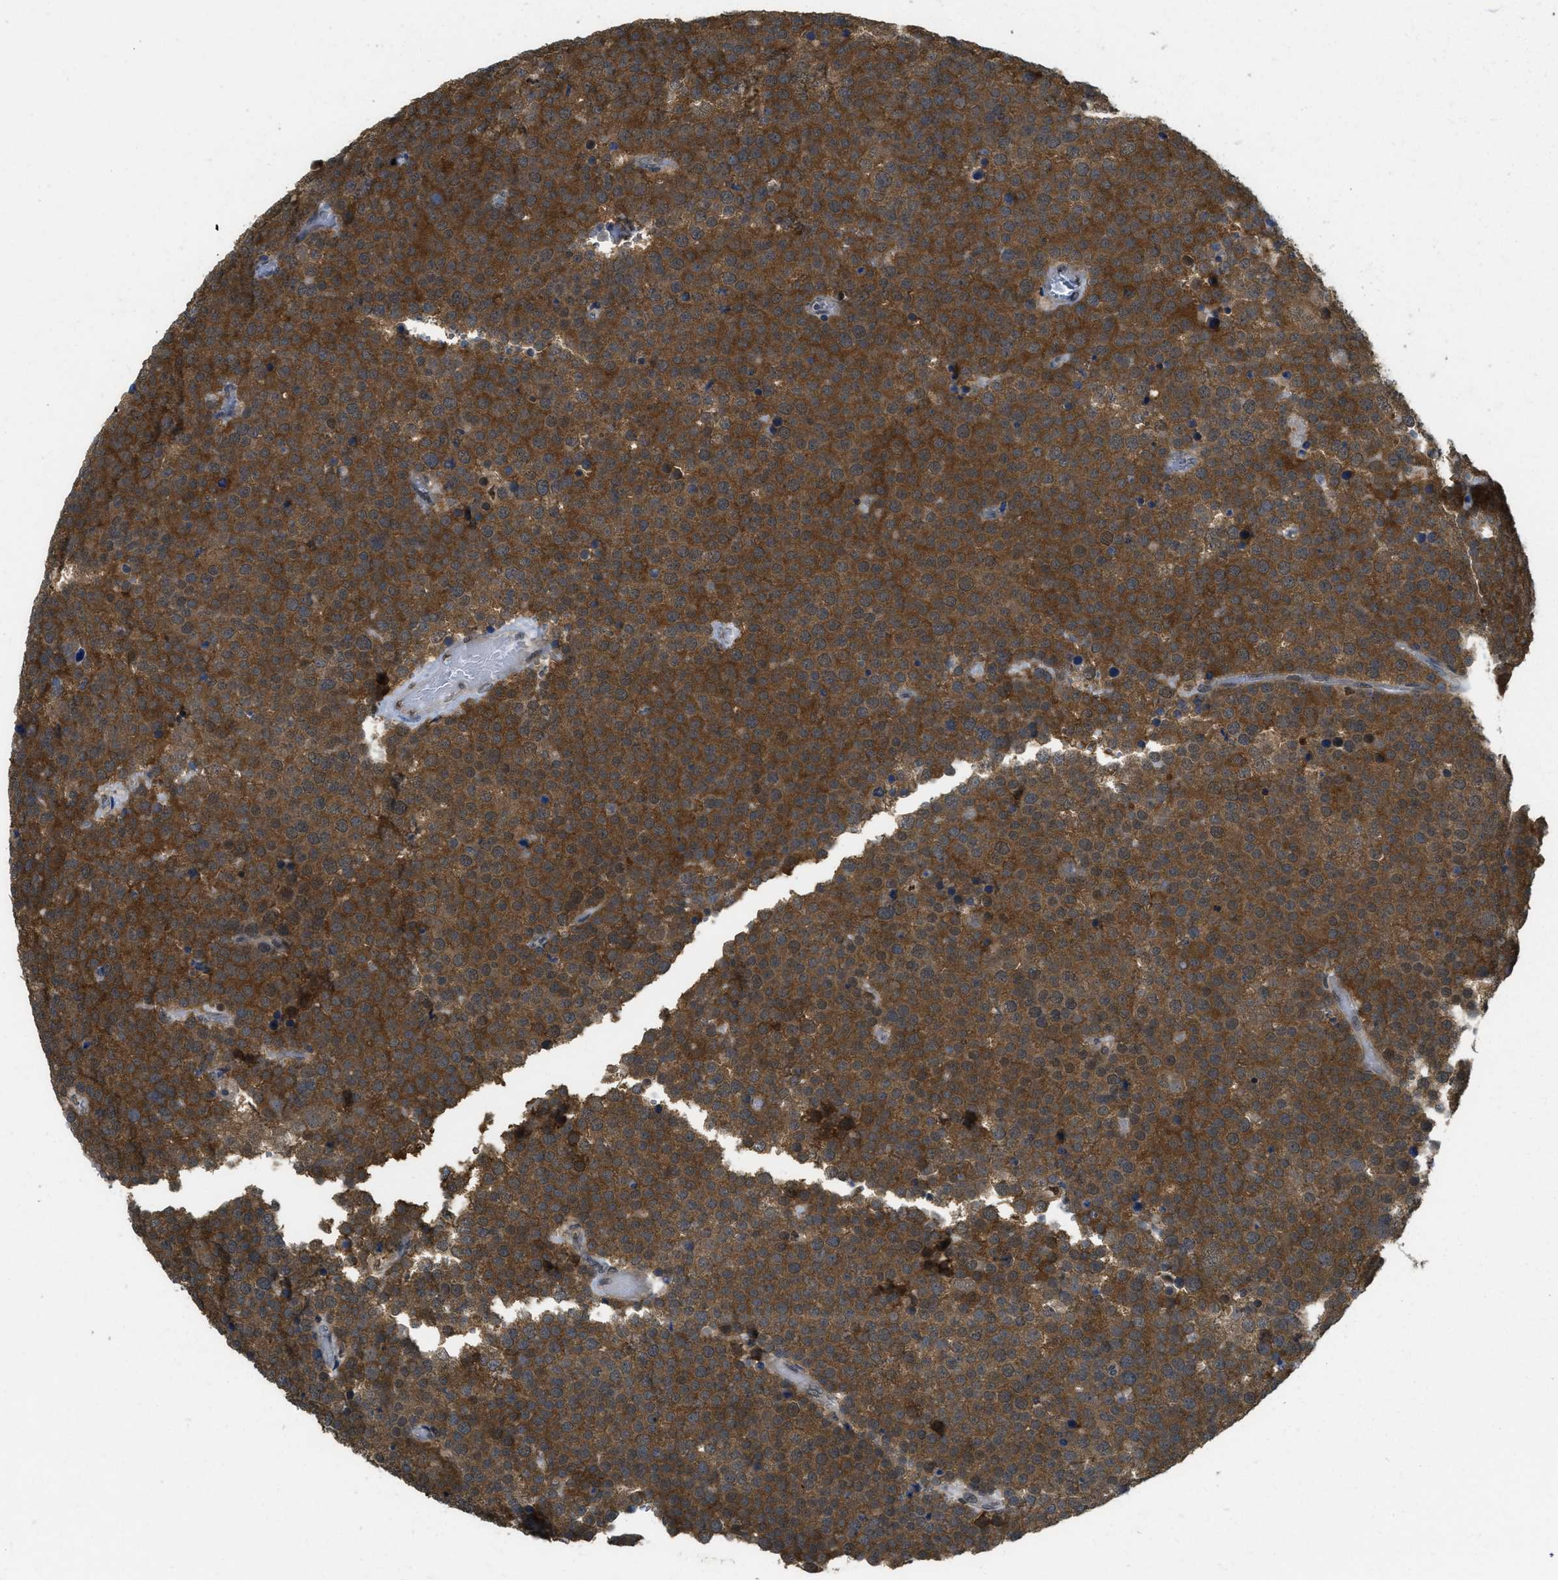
{"staining": {"intensity": "strong", "quantity": ">75%", "location": "cytoplasmic/membranous"}, "tissue": "testis cancer", "cell_type": "Tumor cells", "image_type": "cancer", "snomed": [{"axis": "morphology", "description": "Normal tissue, NOS"}, {"axis": "morphology", "description": "Seminoma, NOS"}, {"axis": "topography", "description": "Testis"}], "caption": "Protein staining of testis cancer (seminoma) tissue exhibits strong cytoplasmic/membranous expression in about >75% of tumor cells.", "gene": "PSMC5", "patient": {"sex": "male", "age": 71}}